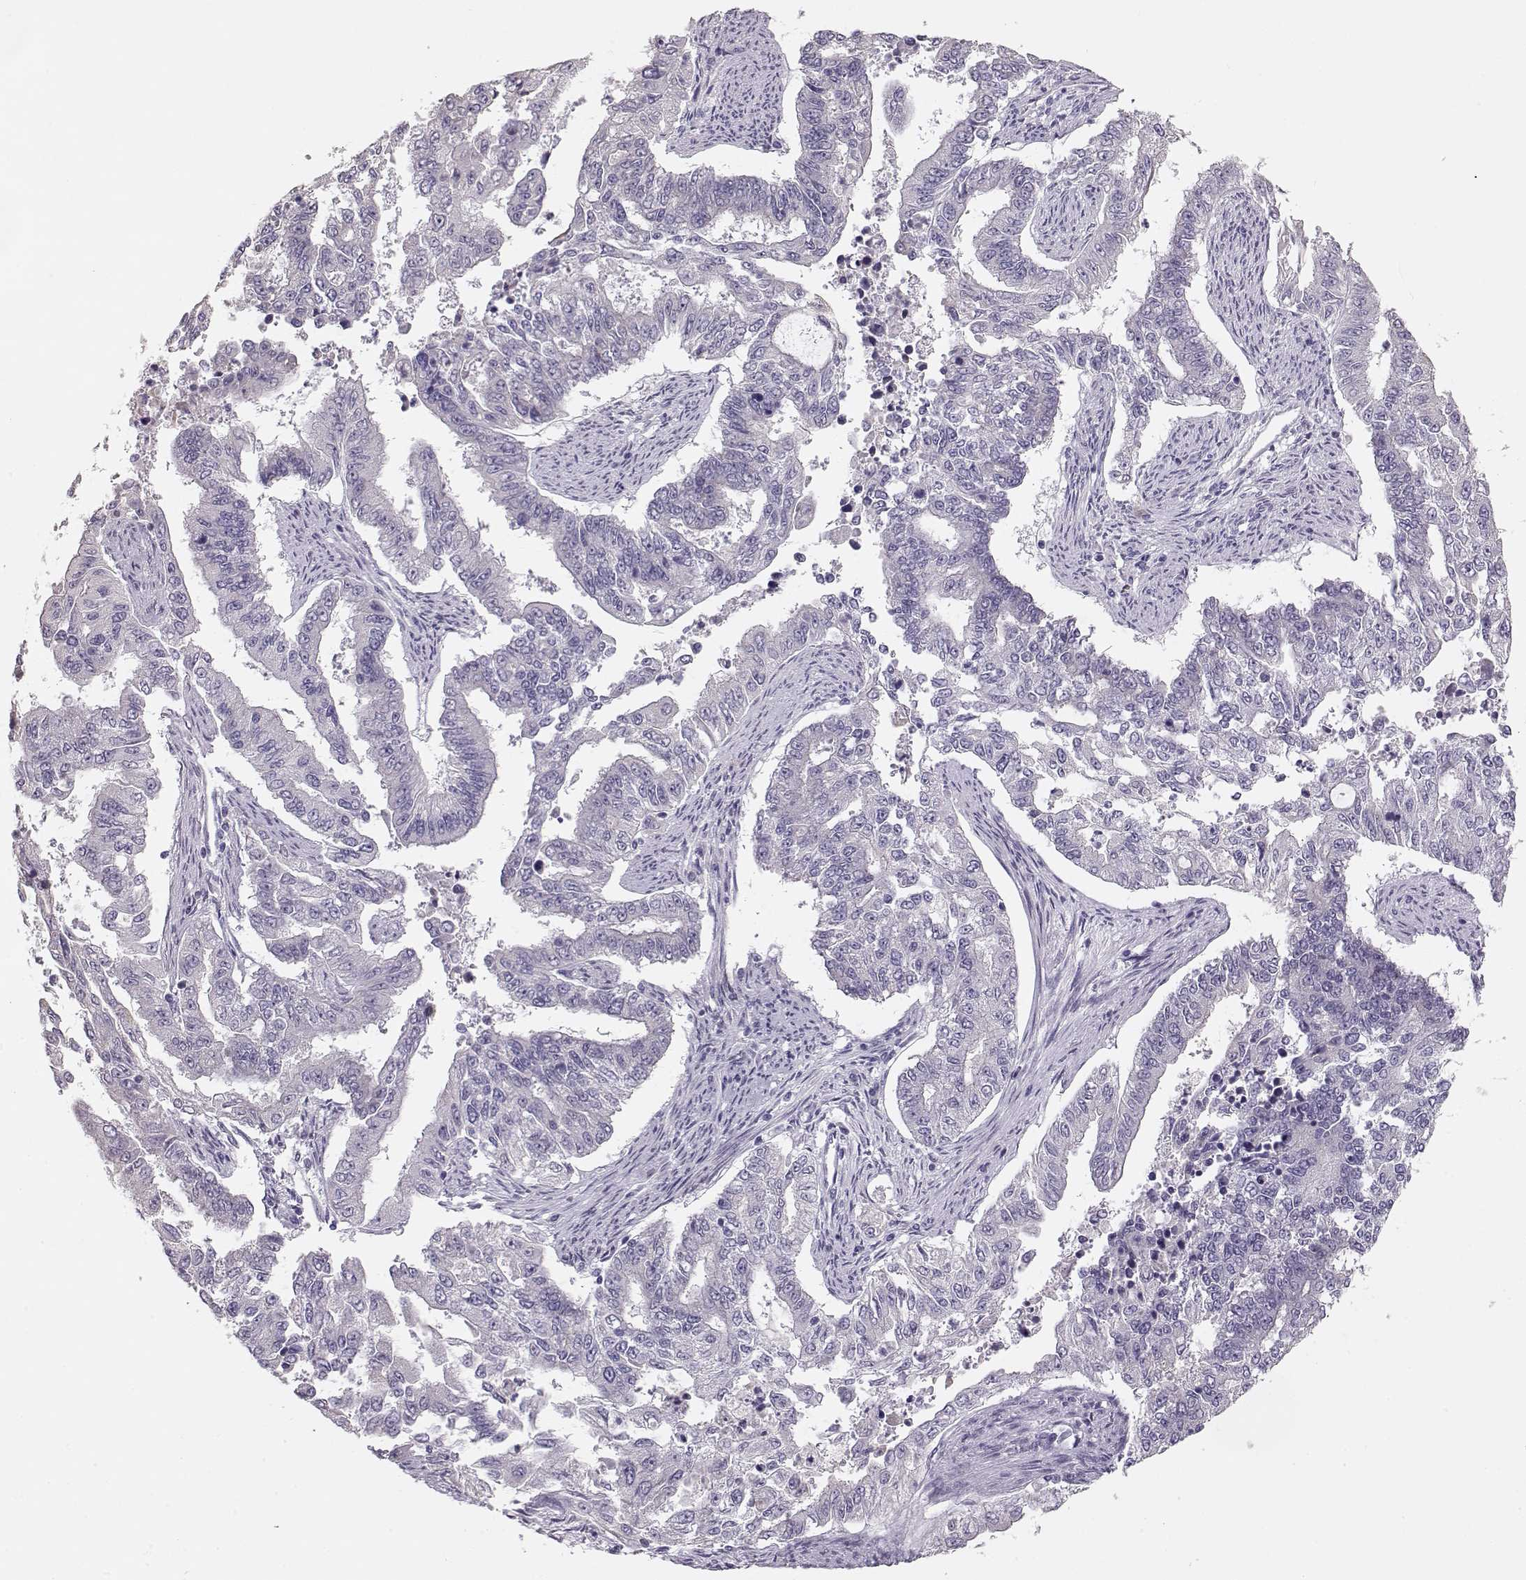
{"staining": {"intensity": "negative", "quantity": "none", "location": "none"}, "tissue": "endometrial cancer", "cell_type": "Tumor cells", "image_type": "cancer", "snomed": [{"axis": "morphology", "description": "Adenocarcinoma, NOS"}, {"axis": "topography", "description": "Uterus"}], "caption": "Immunohistochemistry (IHC) of endometrial cancer (adenocarcinoma) shows no positivity in tumor cells. The staining was performed using DAB (3,3'-diaminobenzidine) to visualize the protein expression in brown, while the nuclei were stained in blue with hematoxylin (Magnification: 20x).", "gene": "GLIPR1L2", "patient": {"sex": "female", "age": 59}}